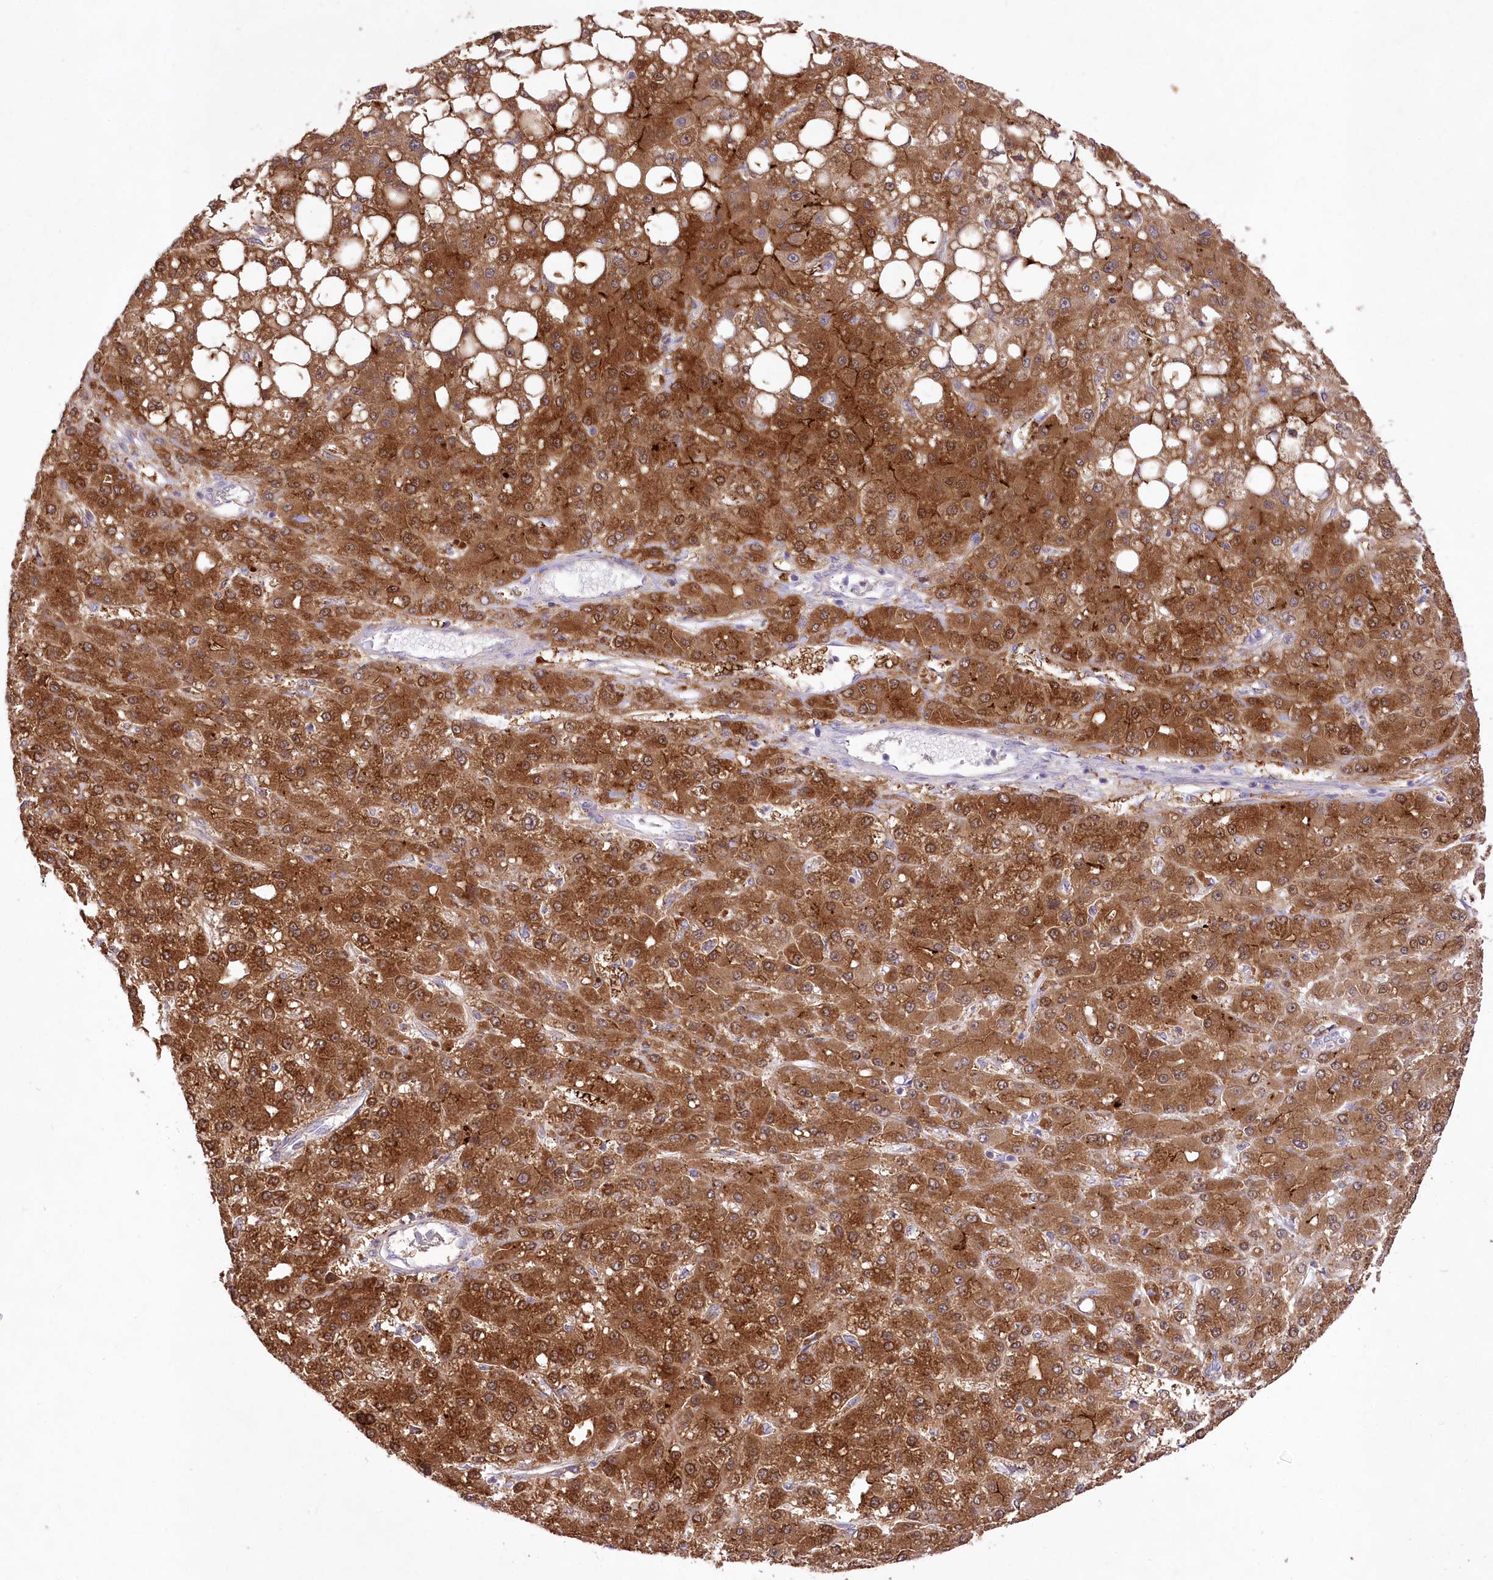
{"staining": {"intensity": "strong", "quantity": ">75%", "location": "cytoplasmic/membranous"}, "tissue": "liver cancer", "cell_type": "Tumor cells", "image_type": "cancer", "snomed": [{"axis": "morphology", "description": "Carcinoma, Hepatocellular, NOS"}, {"axis": "topography", "description": "Liver"}], "caption": "The immunohistochemical stain highlights strong cytoplasmic/membranous staining in tumor cells of hepatocellular carcinoma (liver) tissue.", "gene": "PBLD", "patient": {"sex": "male", "age": 67}}